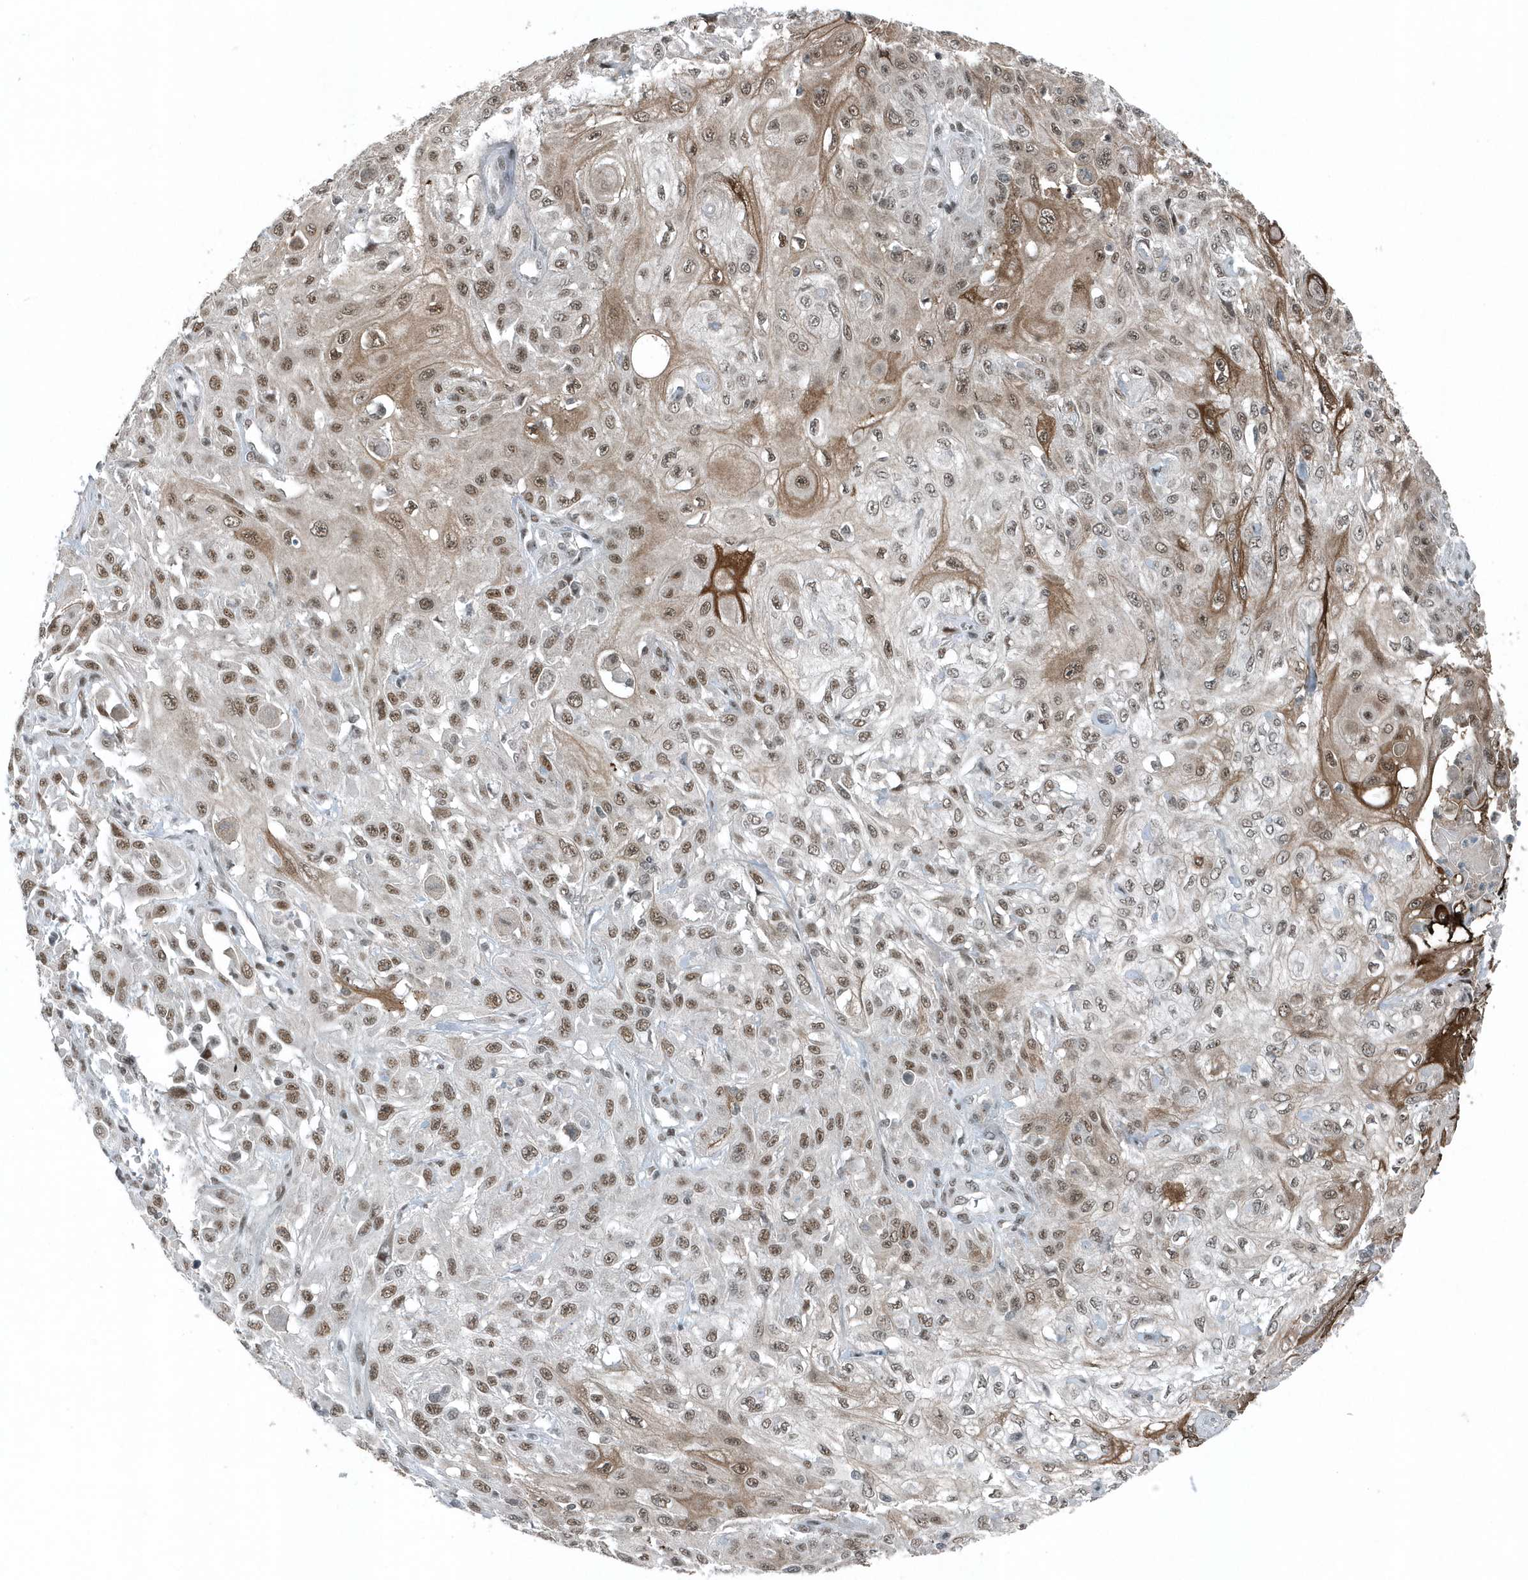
{"staining": {"intensity": "moderate", "quantity": ">75%", "location": "cytoplasmic/membranous,nuclear"}, "tissue": "skin cancer", "cell_type": "Tumor cells", "image_type": "cancer", "snomed": [{"axis": "morphology", "description": "Squamous cell carcinoma, NOS"}, {"axis": "morphology", "description": "Squamous cell carcinoma, metastatic, NOS"}, {"axis": "topography", "description": "Skin"}, {"axis": "topography", "description": "Lymph node"}], "caption": "Immunohistochemistry (IHC) of skin metastatic squamous cell carcinoma exhibits medium levels of moderate cytoplasmic/membranous and nuclear staining in approximately >75% of tumor cells.", "gene": "YTHDC1", "patient": {"sex": "male", "age": 75}}